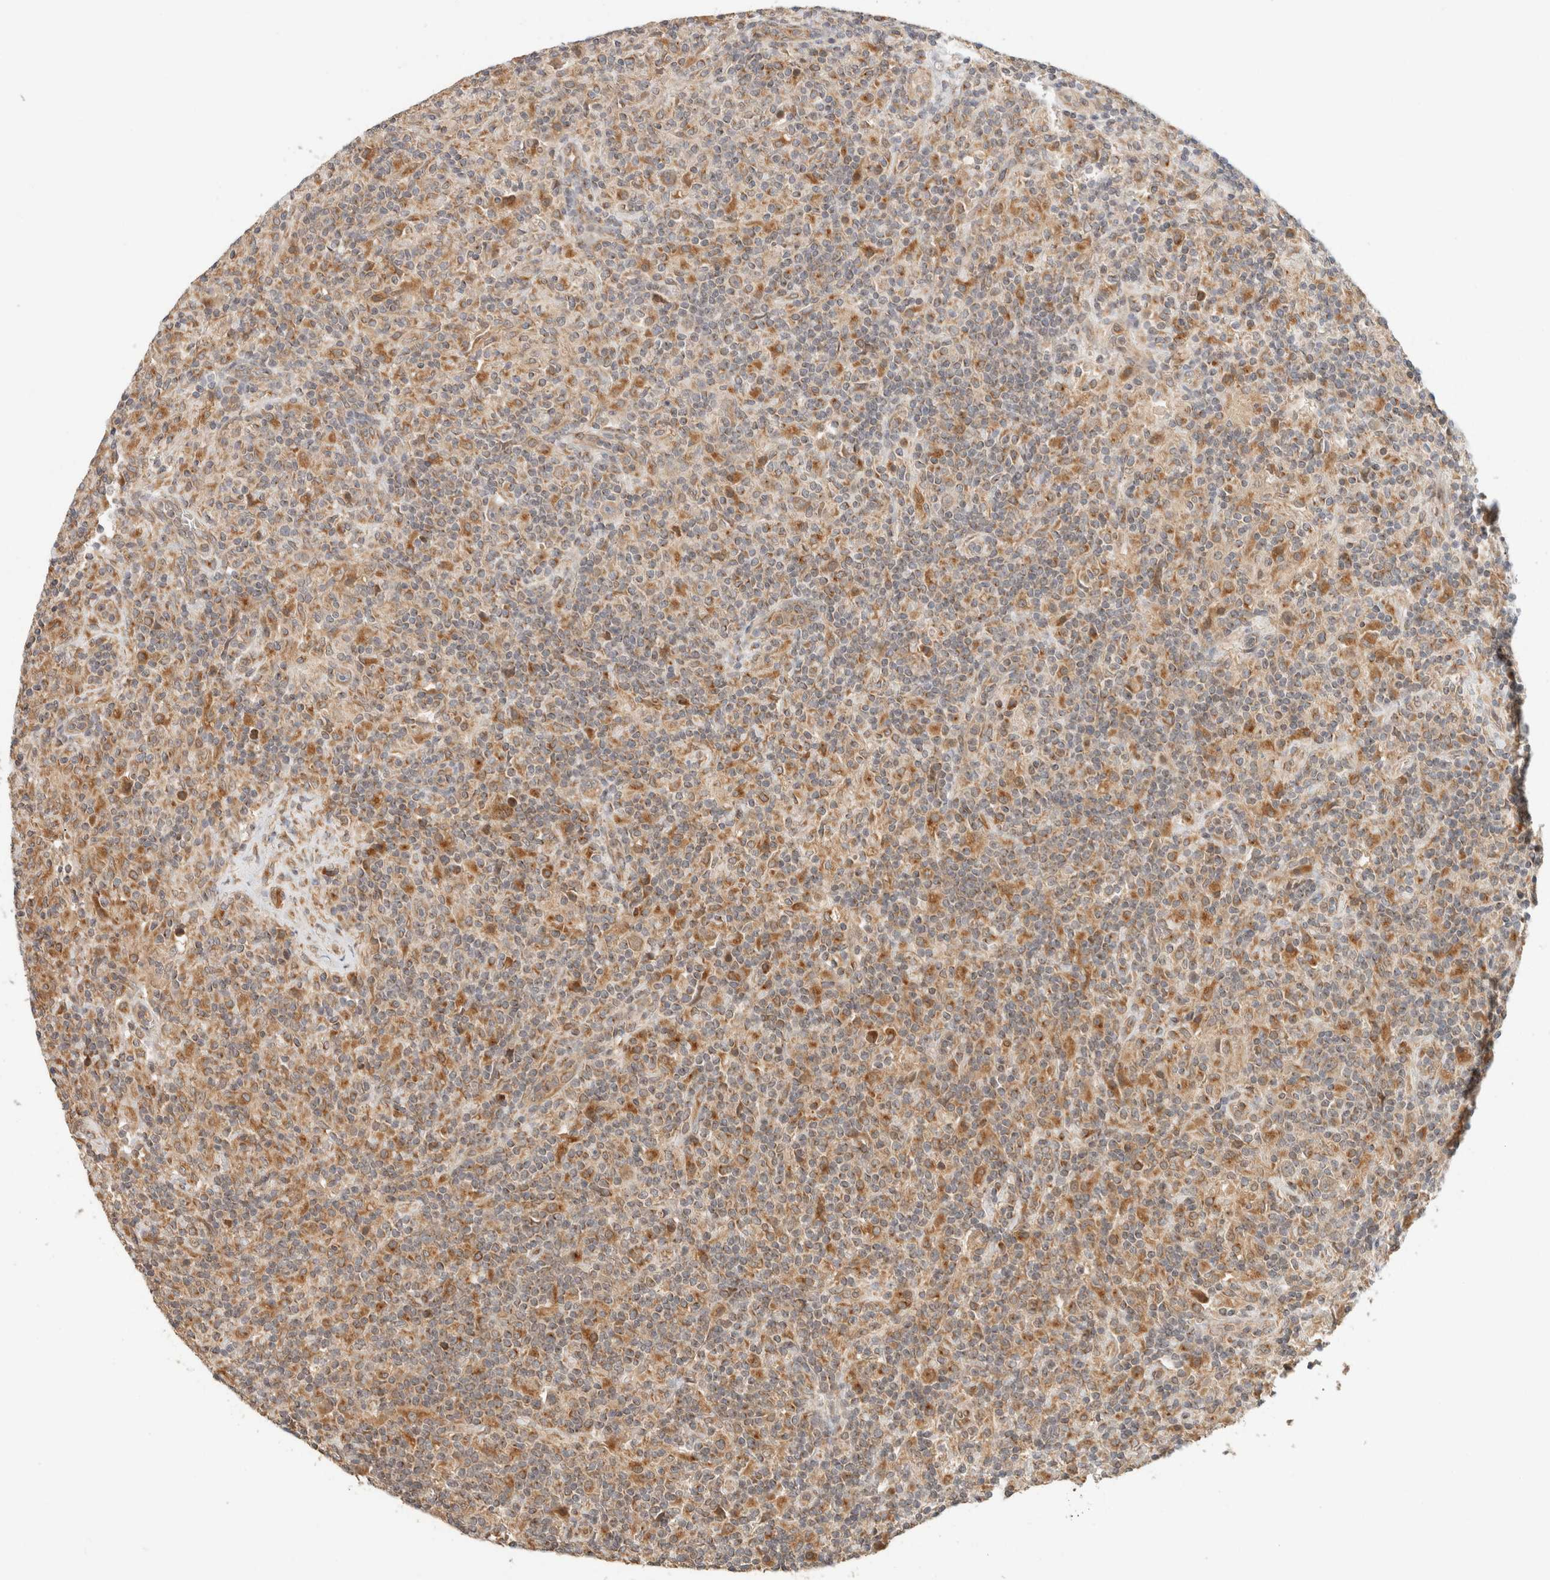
{"staining": {"intensity": "moderate", "quantity": ">75%", "location": "cytoplasmic/membranous"}, "tissue": "lymphoma", "cell_type": "Tumor cells", "image_type": "cancer", "snomed": [{"axis": "morphology", "description": "Hodgkin's disease, NOS"}, {"axis": "topography", "description": "Lymph node"}], "caption": "Approximately >75% of tumor cells in Hodgkin's disease exhibit moderate cytoplasmic/membranous protein staining as visualized by brown immunohistochemical staining.", "gene": "TACC1", "patient": {"sex": "male", "age": 70}}